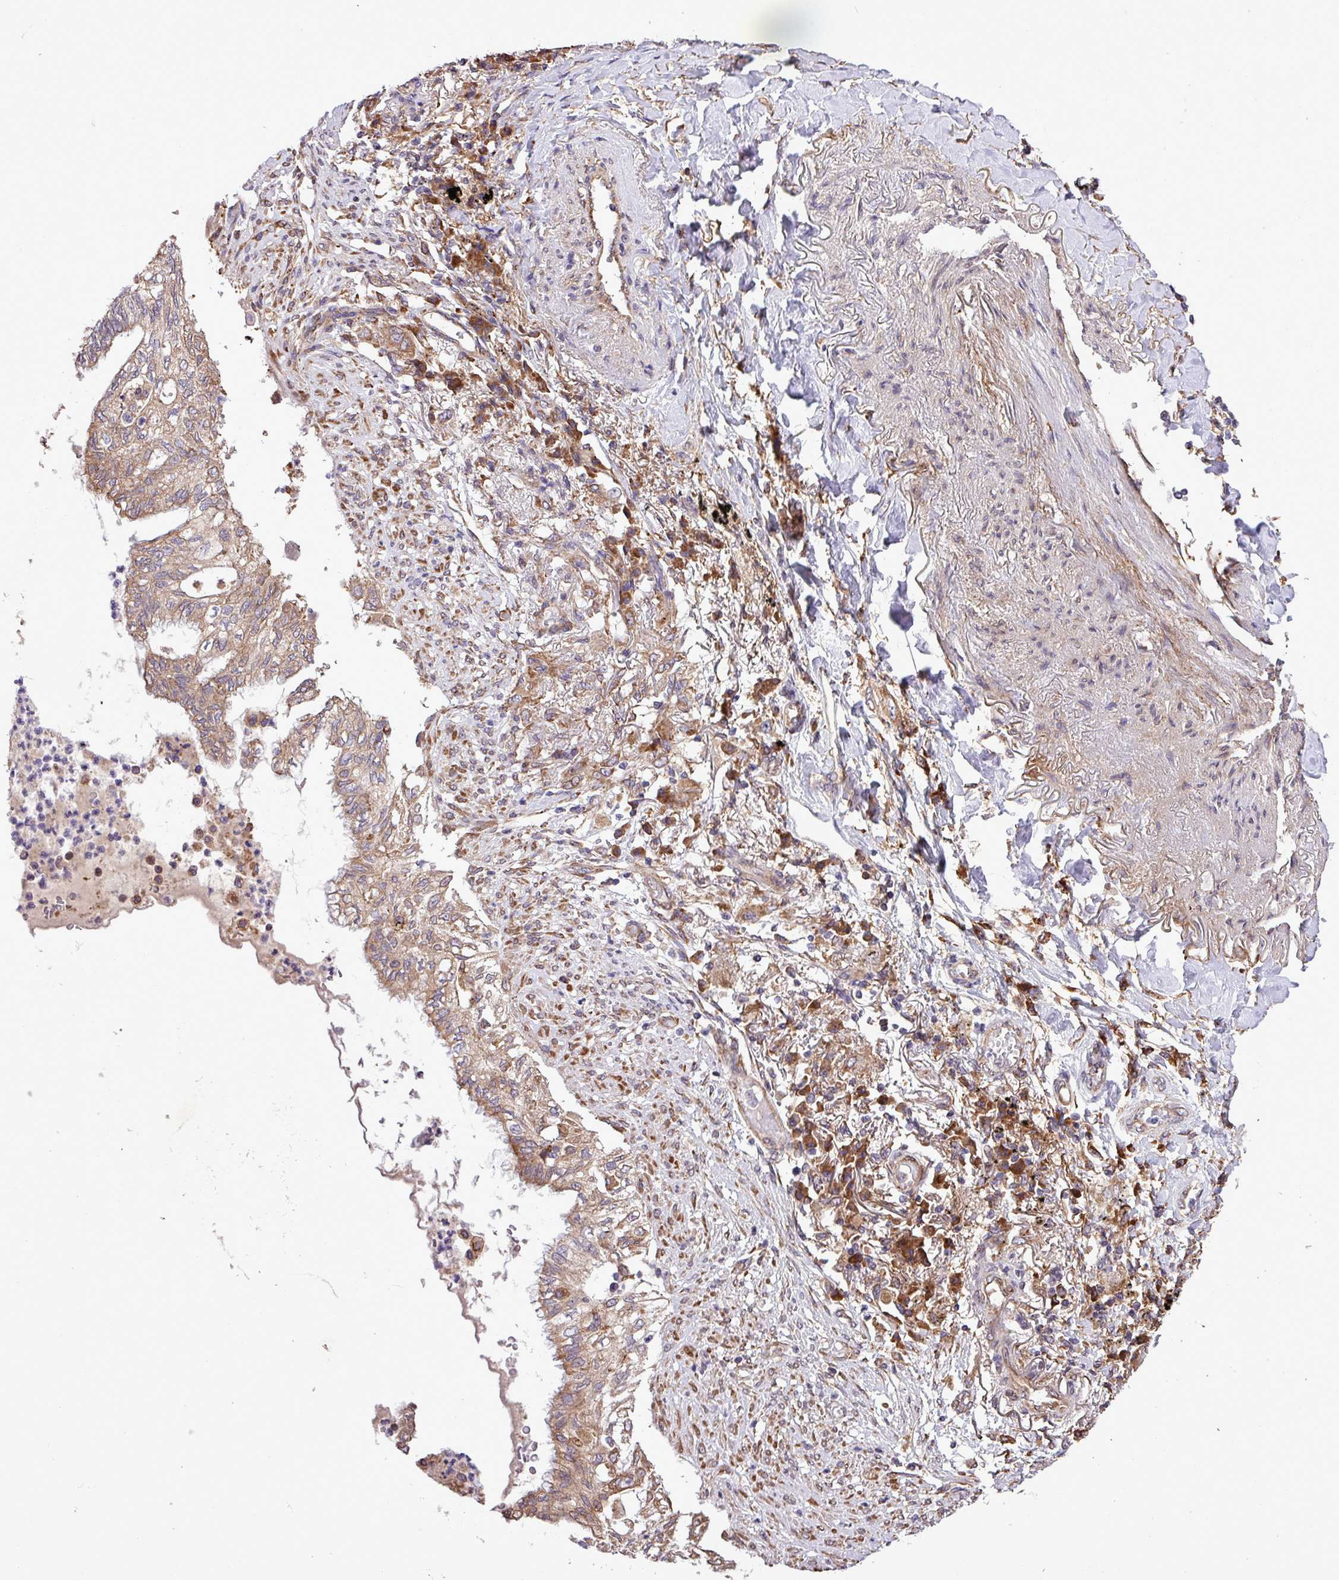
{"staining": {"intensity": "moderate", "quantity": ">75%", "location": "cytoplasmic/membranous"}, "tissue": "lung cancer", "cell_type": "Tumor cells", "image_type": "cancer", "snomed": [{"axis": "morphology", "description": "Adenocarcinoma, NOS"}, {"axis": "topography", "description": "Lung"}], "caption": "Adenocarcinoma (lung) was stained to show a protein in brown. There is medium levels of moderate cytoplasmic/membranous expression in about >75% of tumor cells.", "gene": "MEGF6", "patient": {"sex": "female", "age": 70}}